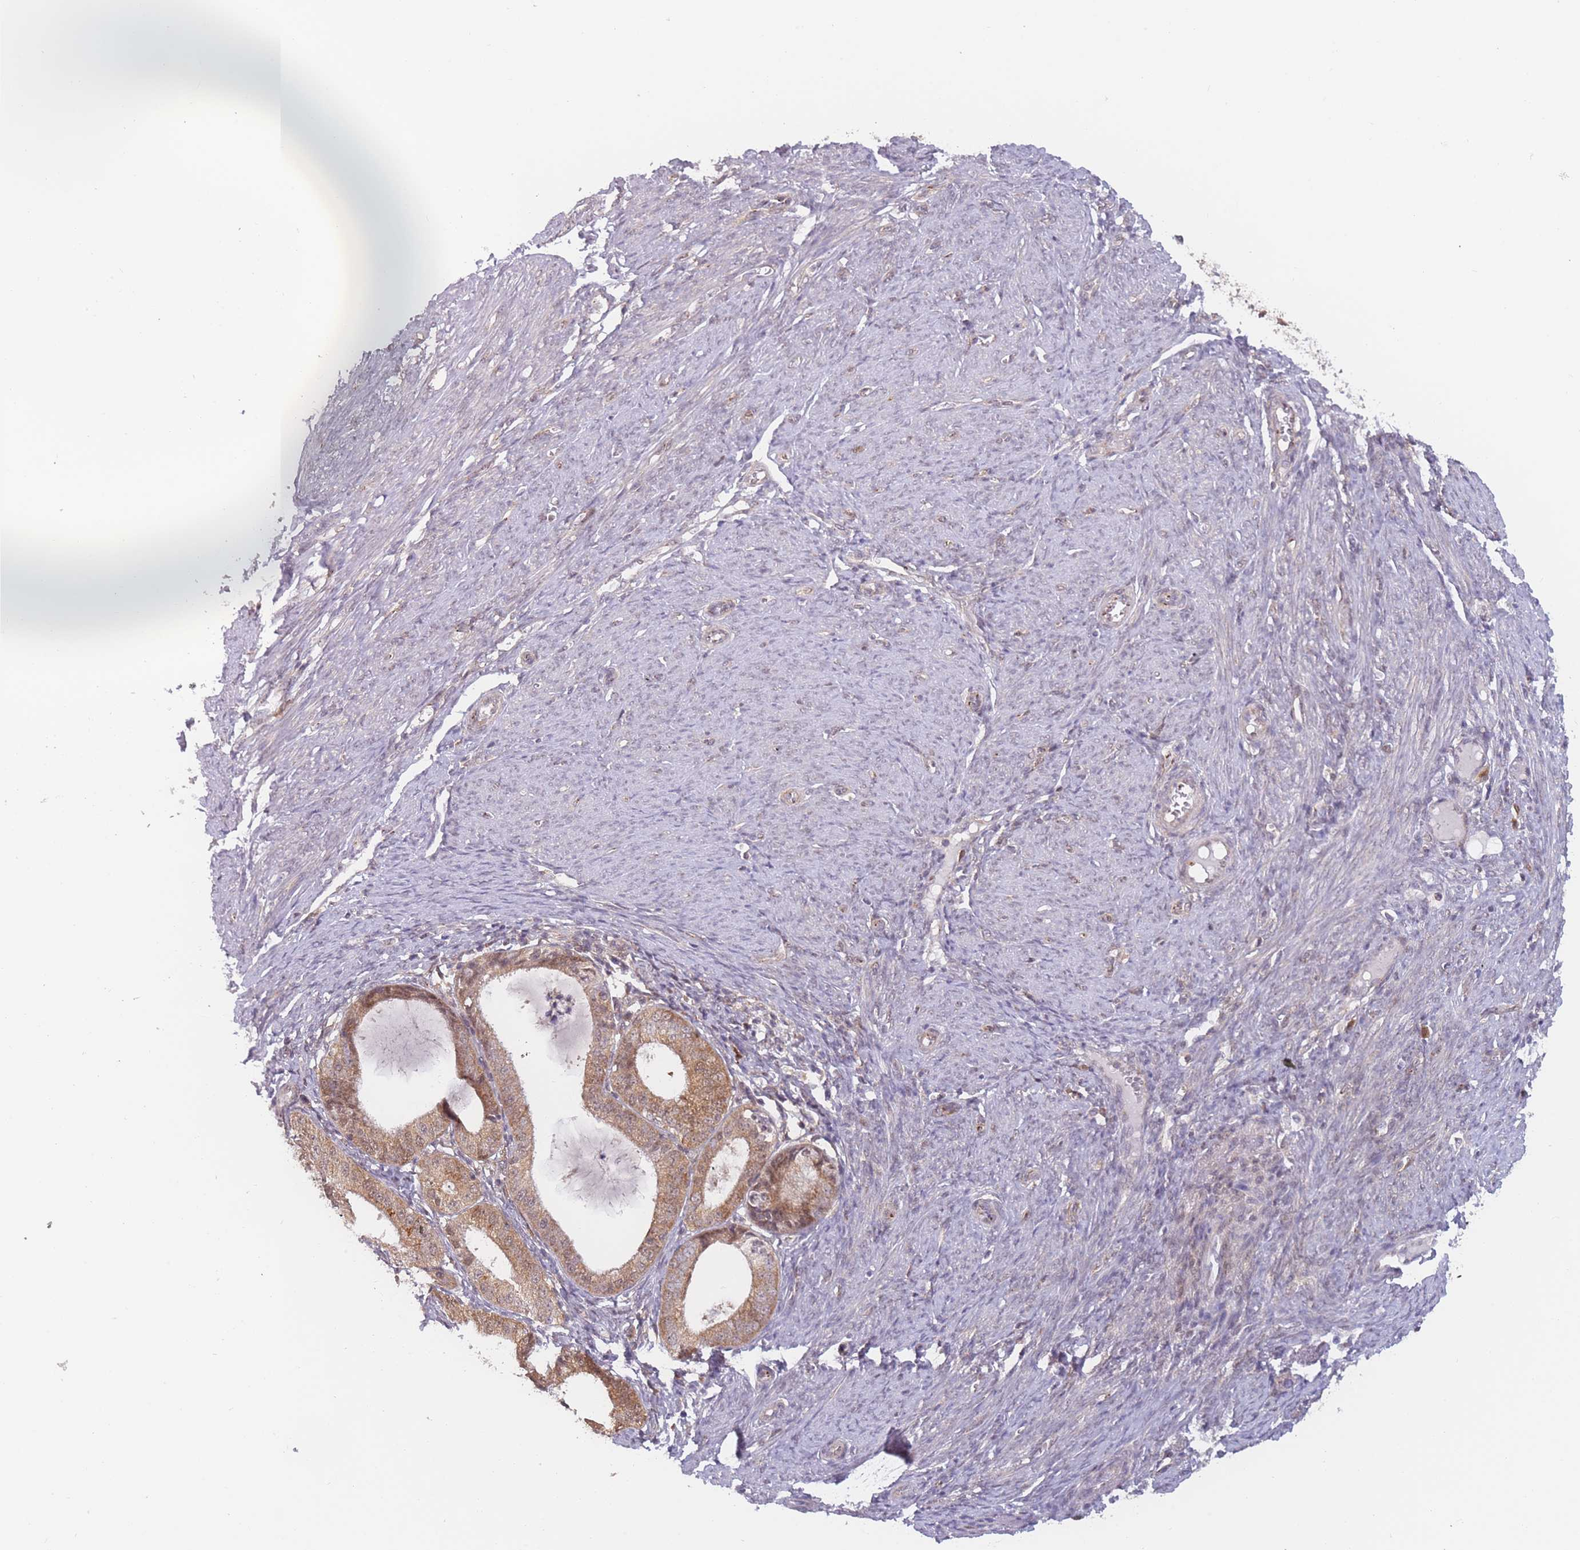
{"staining": {"intensity": "moderate", "quantity": ">75%", "location": "cytoplasmic/membranous"}, "tissue": "endometrial cancer", "cell_type": "Tumor cells", "image_type": "cancer", "snomed": [{"axis": "morphology", "description": "Adenocarcinoma, NOS"}, {"axis": "topography", "description": "Endometrium"}], "caption": "Adenocarcinoma (endometrial) tissue exhibits moderate cytoplasmic/membranous positivity in about >75% of tumor cells", "gene": "MRI1", "patient": {"sex": "female", "age": 51}}